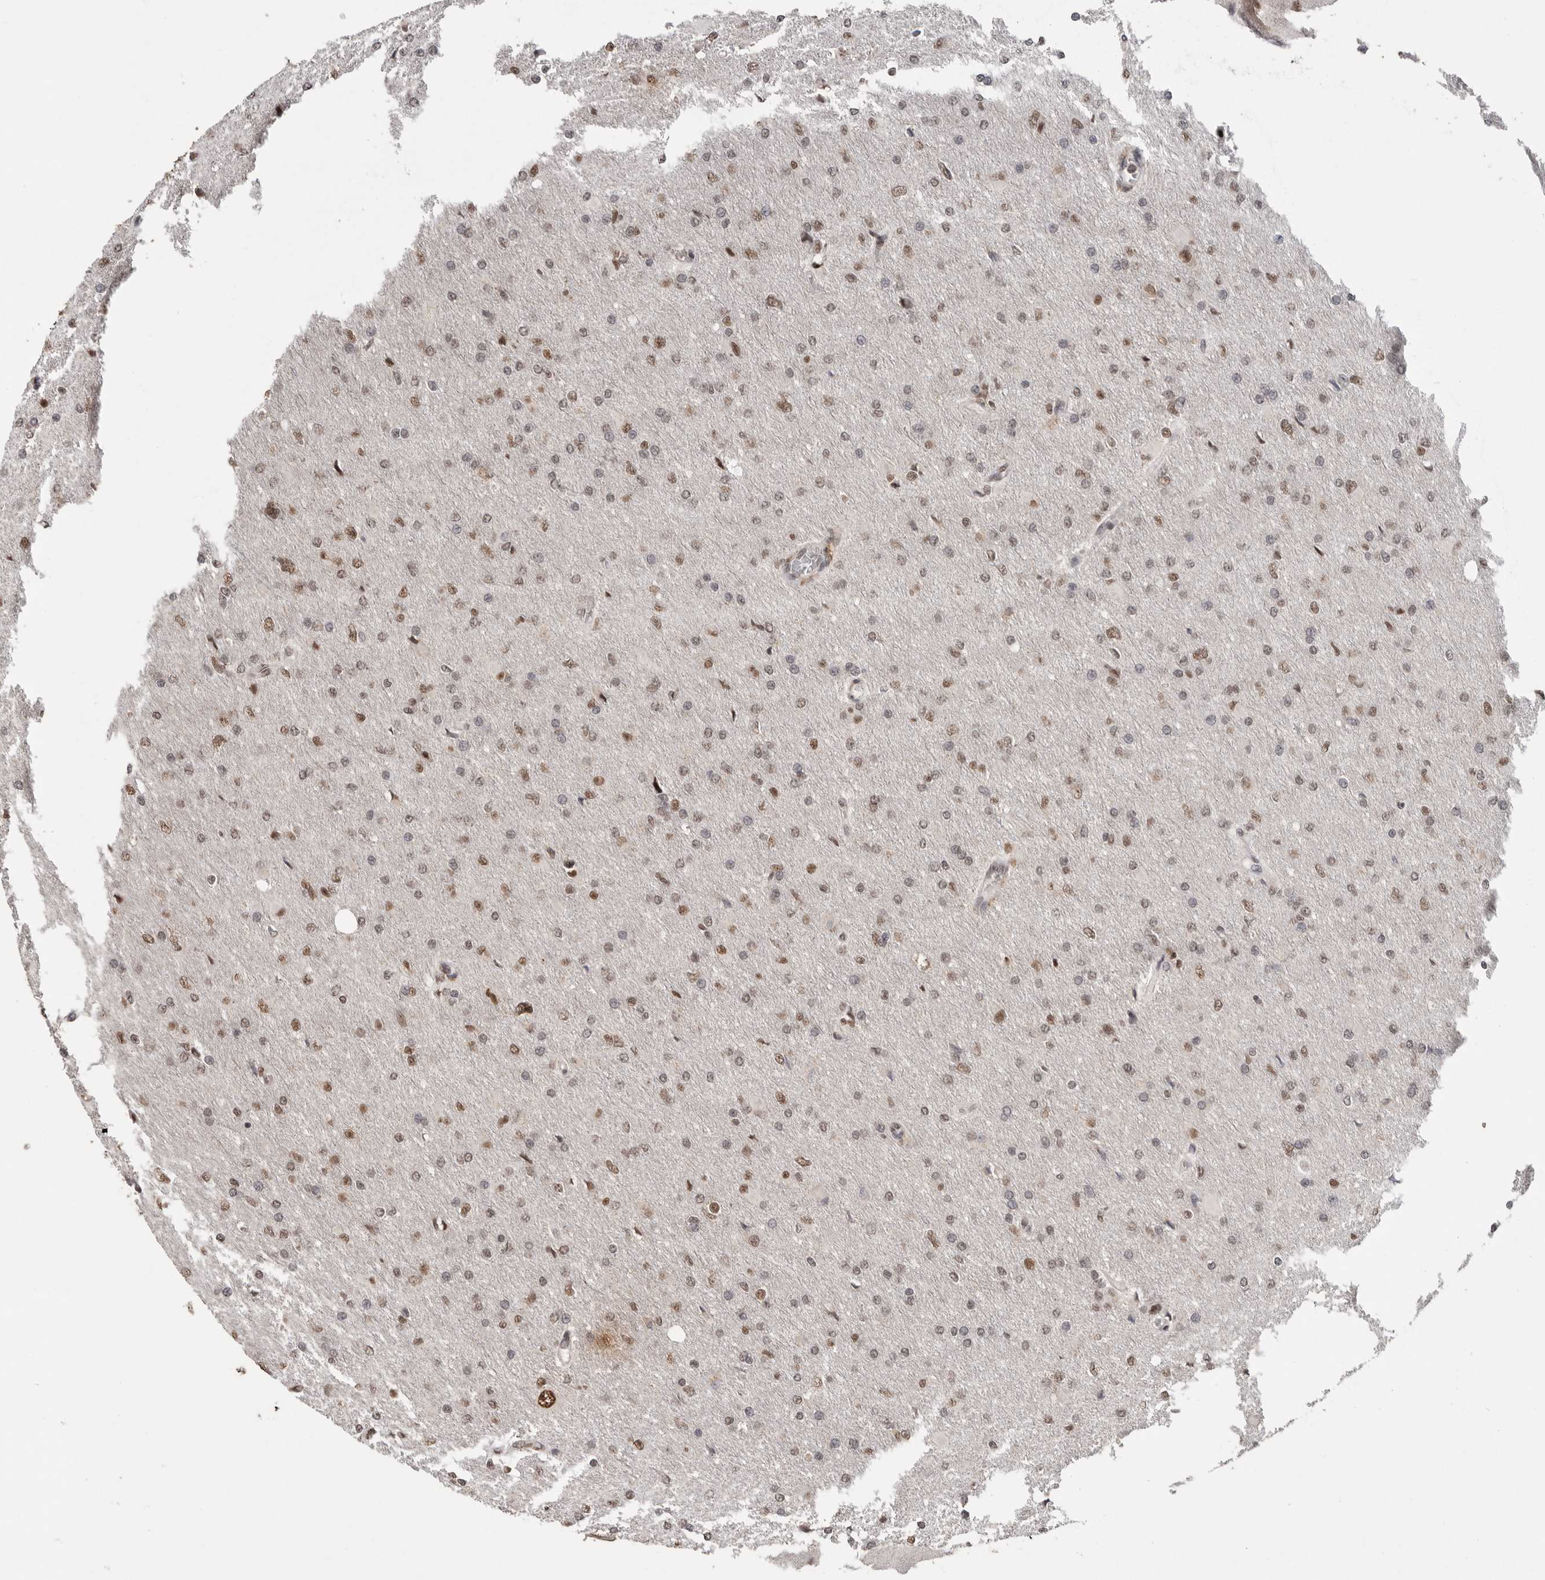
{"staining": {"intensity": "moderate", "quantity": "25%-75%", "location": "nuclear"}, "tissue": "glioma", "cell_type": "Tumor cells", "image_type": "cancer", "snomed": [{"axis": "morphology", "description": "Glioma, malignant, High grade"}, {"axis": "topography", "description": "Cerebral cortex"}], "caption": "This is a micrograph of IHC staining of malignant high-grade glioma, which shows moderate staining in the nuclear of tumor cells.", "gene": "PPP1R10", "patient": {"sex": "female", "age": 36}}